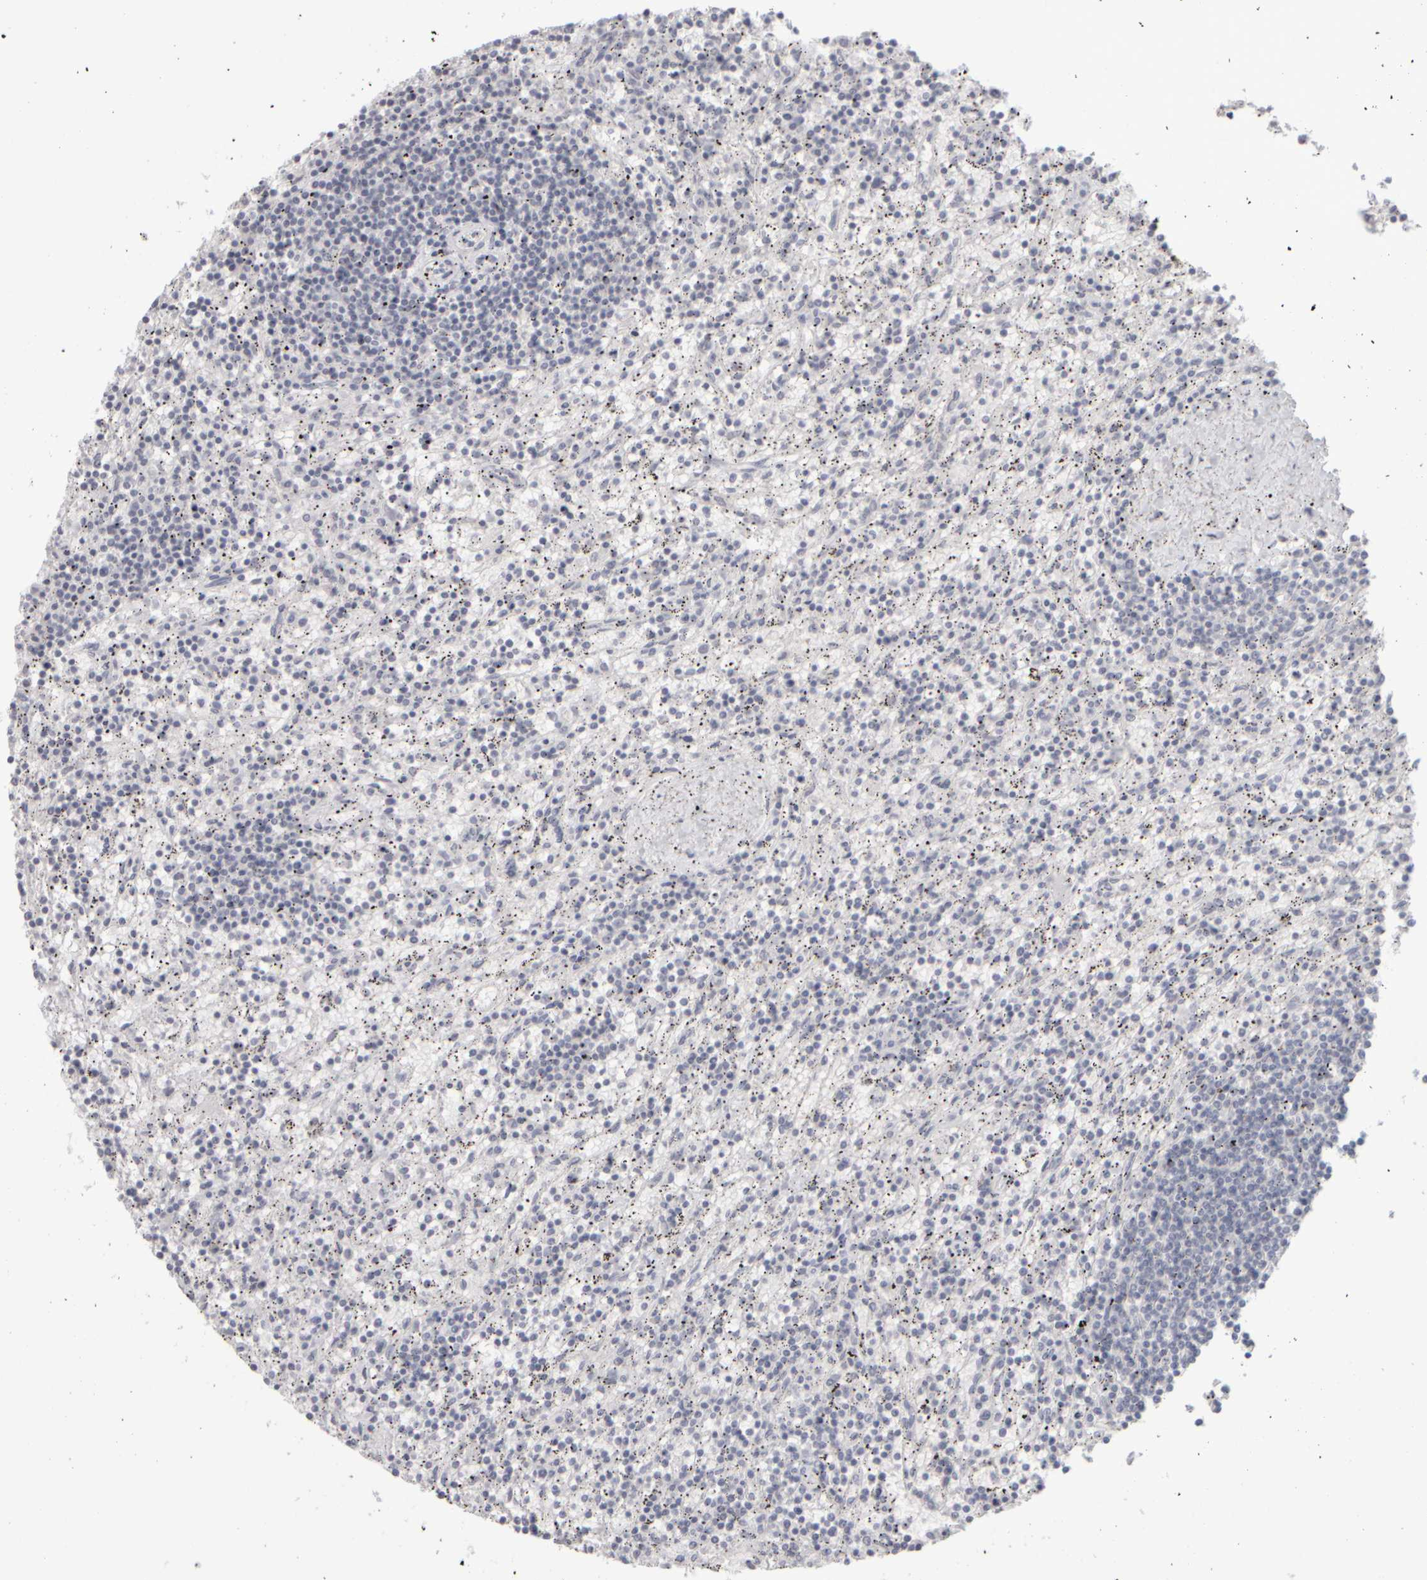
{"staining": {"intensity": "strong", "quantity": "<25%", "location": "nuclear"}, "tissue": "lymphoma", "cell_type": "Tumor cells", "image_type": "cancer", "snomed": [{"axis": "morphology", "description": "Malignant lymphoma, non-Hodgkin's type, Low grade"}, {"axis": "topography", "description": "Spleen"}], "caption": "Strong nuclear protein positivity is present in approximately <25% of tumor cells in malignant lymphoma, non-Hodgkin's type (low-grade). Nuclei are stained in blue.", "gene": "DCXR", "patient": {"sex": "male", "age": 76}}